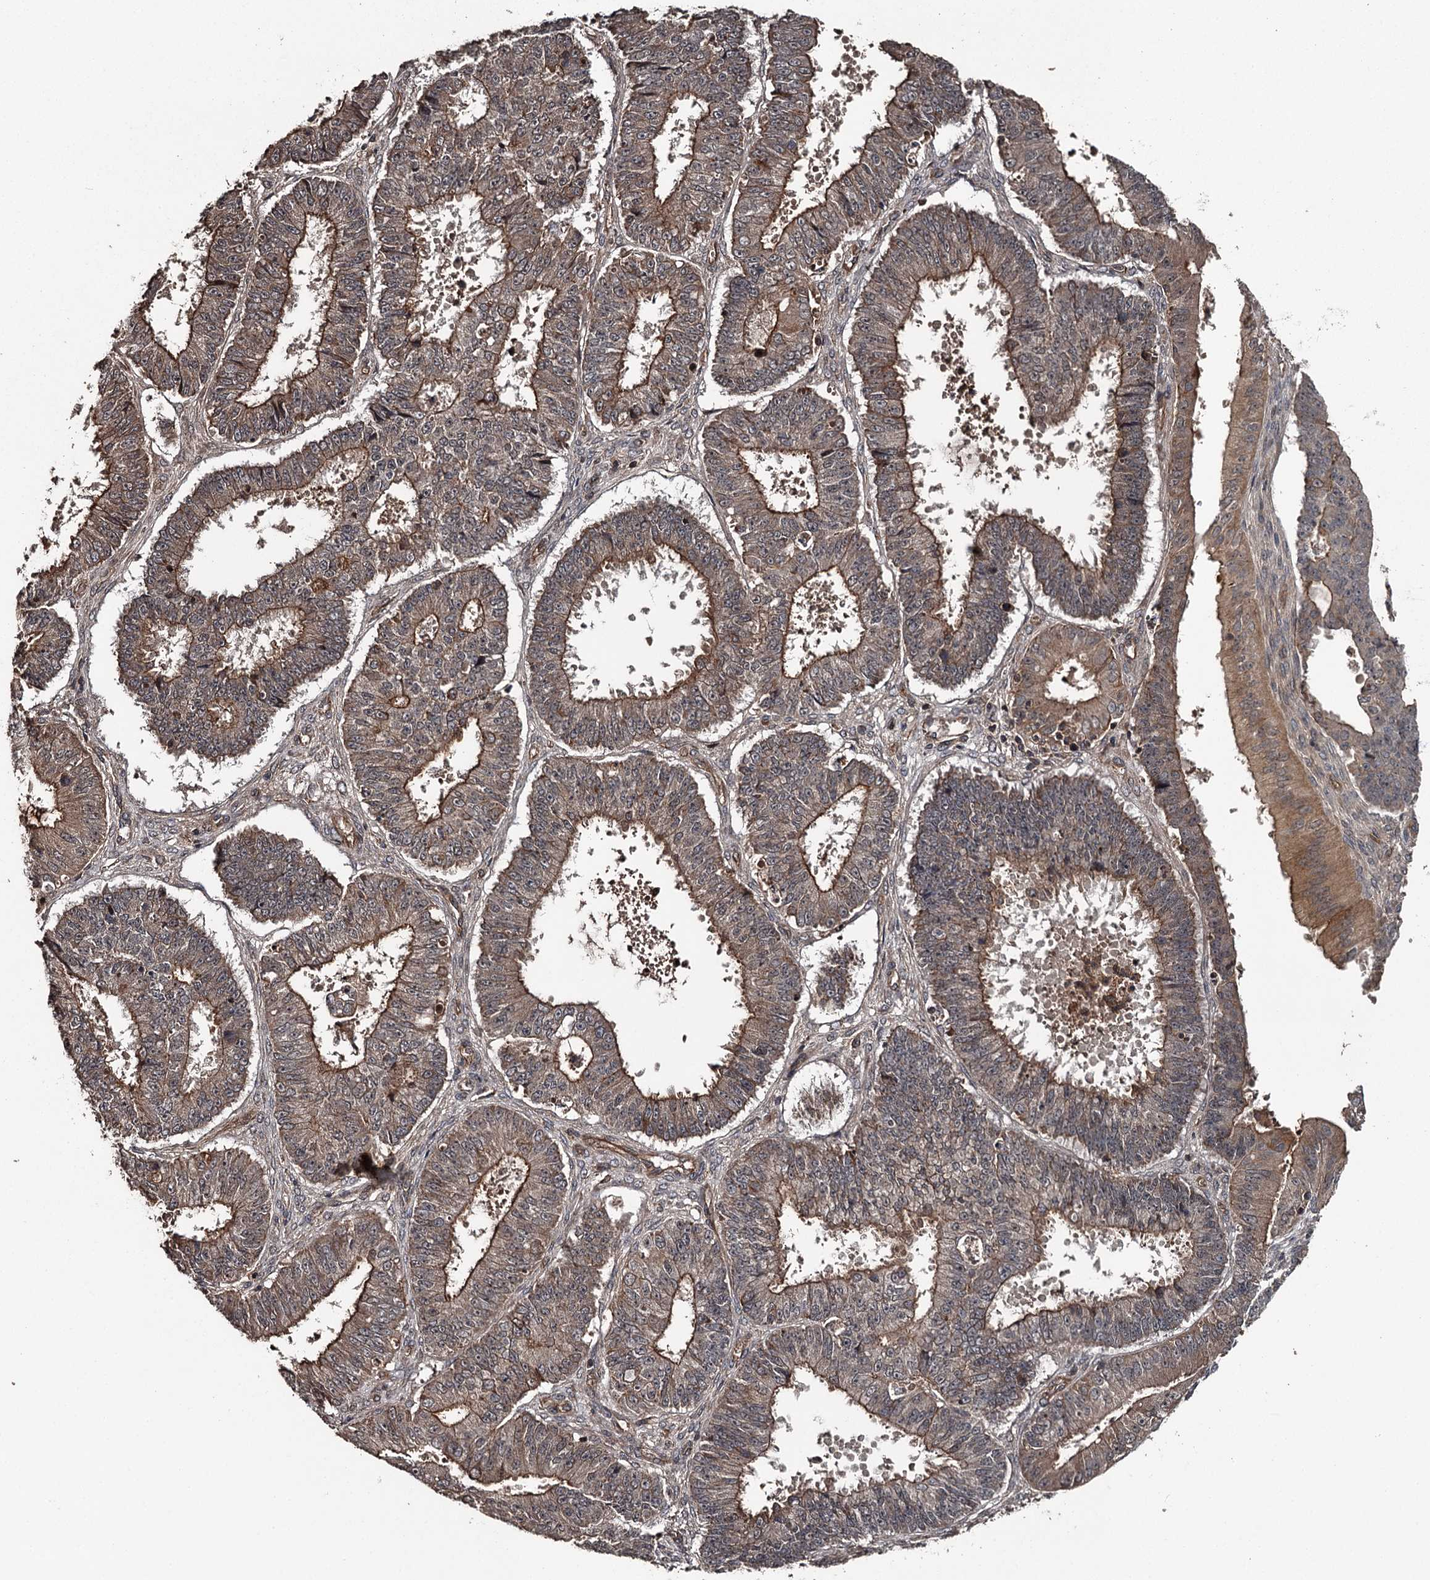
{"staining": {"intensity": "strong", "quantity": ">75%", "location": "cytoplasmic/membranous"}, "tissue": "ovarian cancer", "cell_type": "Tumor cells", "image_type": "cancer", "snomed": [{"axis": "morphology", "description": "Carcinoma, endometroid"}, {"axis": "topography", "description": "Appendix"}, {"axis": "topography", "description": "Ovary"}], "caption": "This histopathology image displays ovarian cancer (endometroid carcinoma) stained with immunohistochemistry to label a protein in brown. The cytoplasmic/membranous of tumor cells show strong positivity for the protein. Nuclei are counter-stained blue.", "gene": "RAB21", "patient": {"sex": "female", "age": 42}}